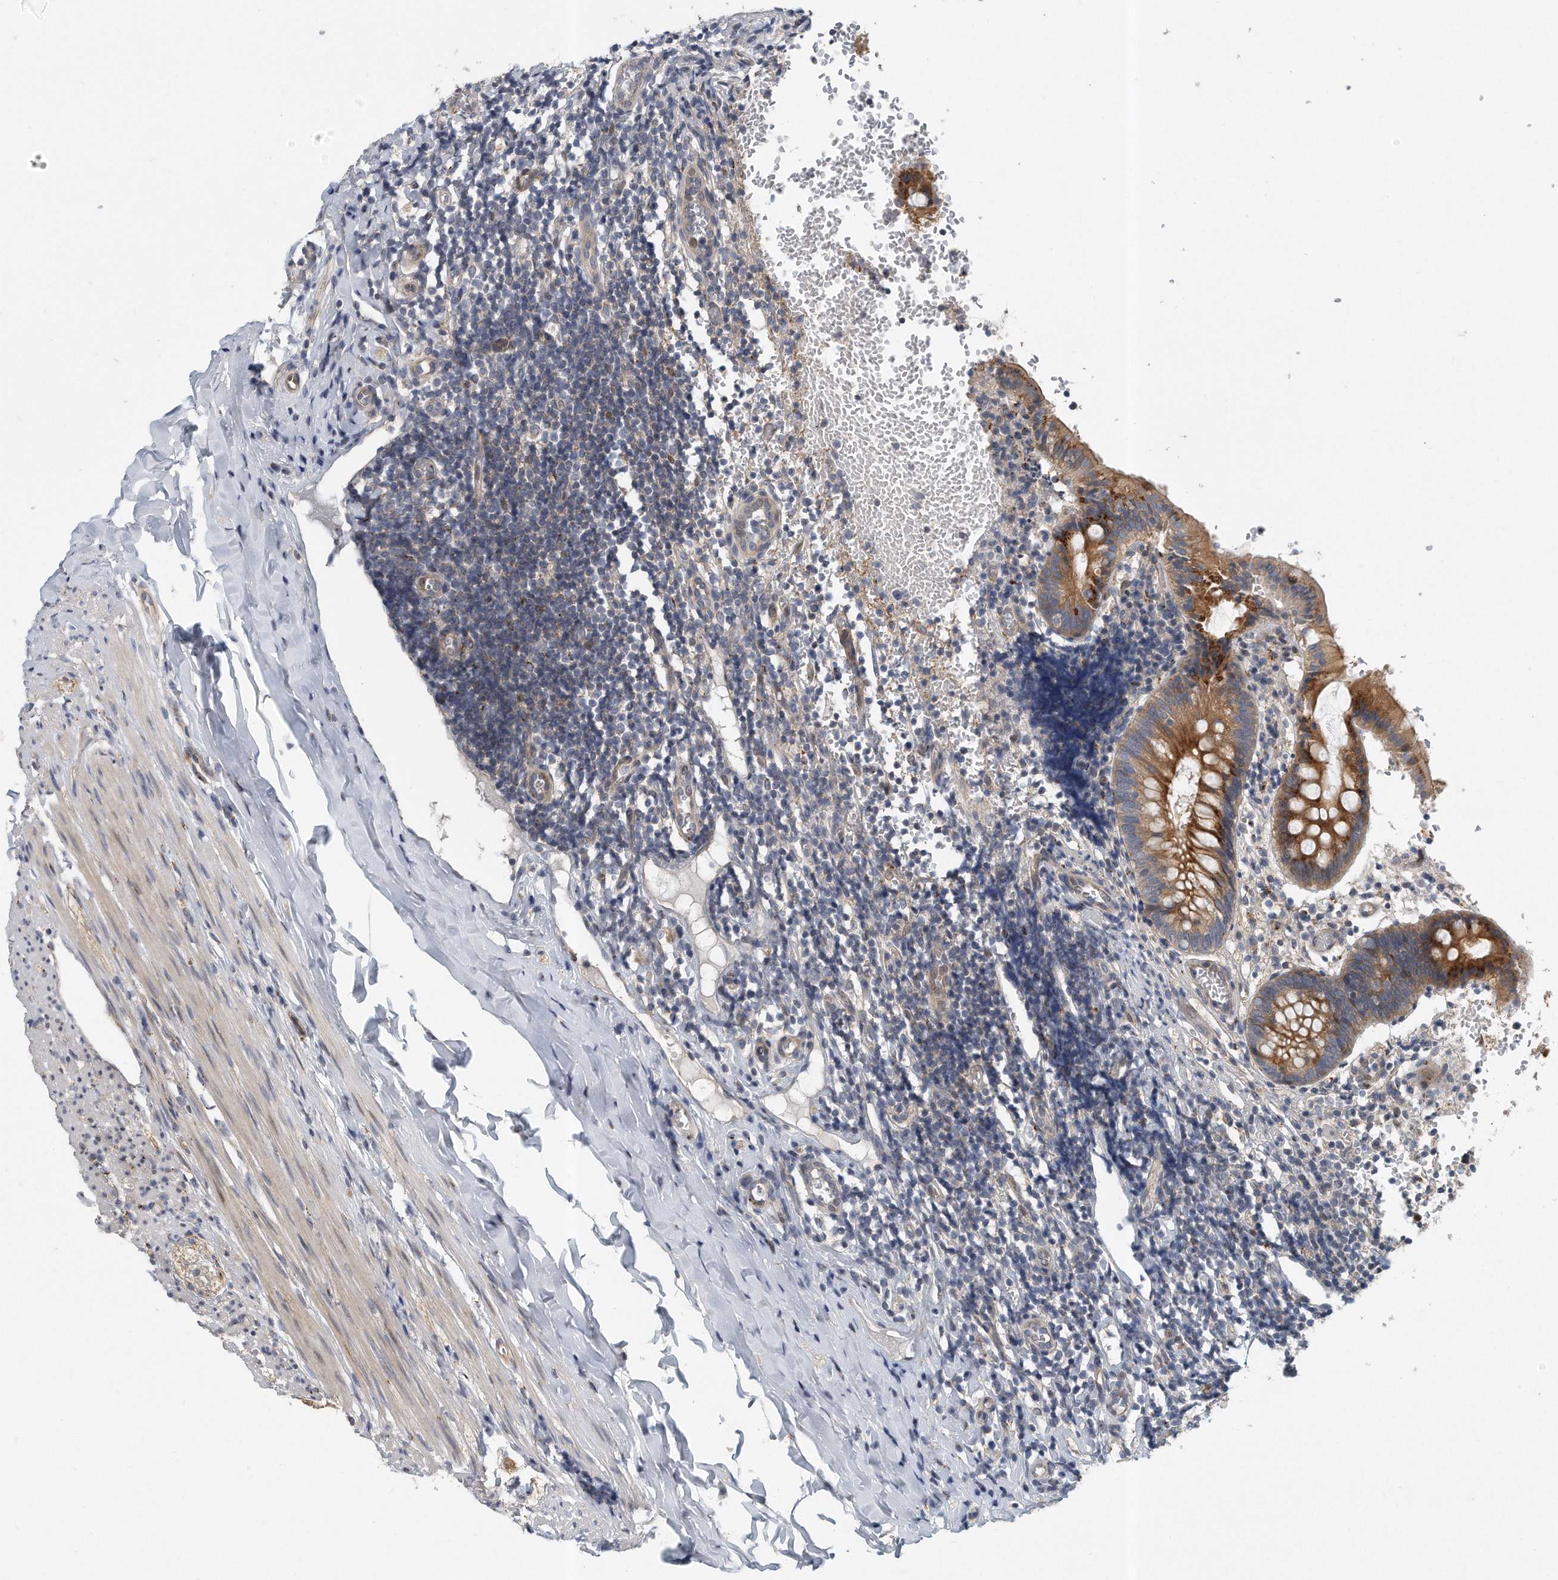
{"staining": {"intensity": "strong", "quantity": ">75%", "location": "cytoplasmic/membranous"}, "tissue": "appendix", "cell_type": "Glandular cells", "image_type": "normal", "snomed": [{"axis": "morphology", "description": "Normal tissue, NOS"}, {"axis": "topography", "description": "Appendix"}], "caption": "Immunohistochemistry (IHC) micrograph of normal human appendix stained for a protein (brown), which reveals high levels of strong cytoplasmic/membranous expression in about >75% of glandular cells.", "gene": "PCDH8", "patient": {"sex": "male", "age": 8}}